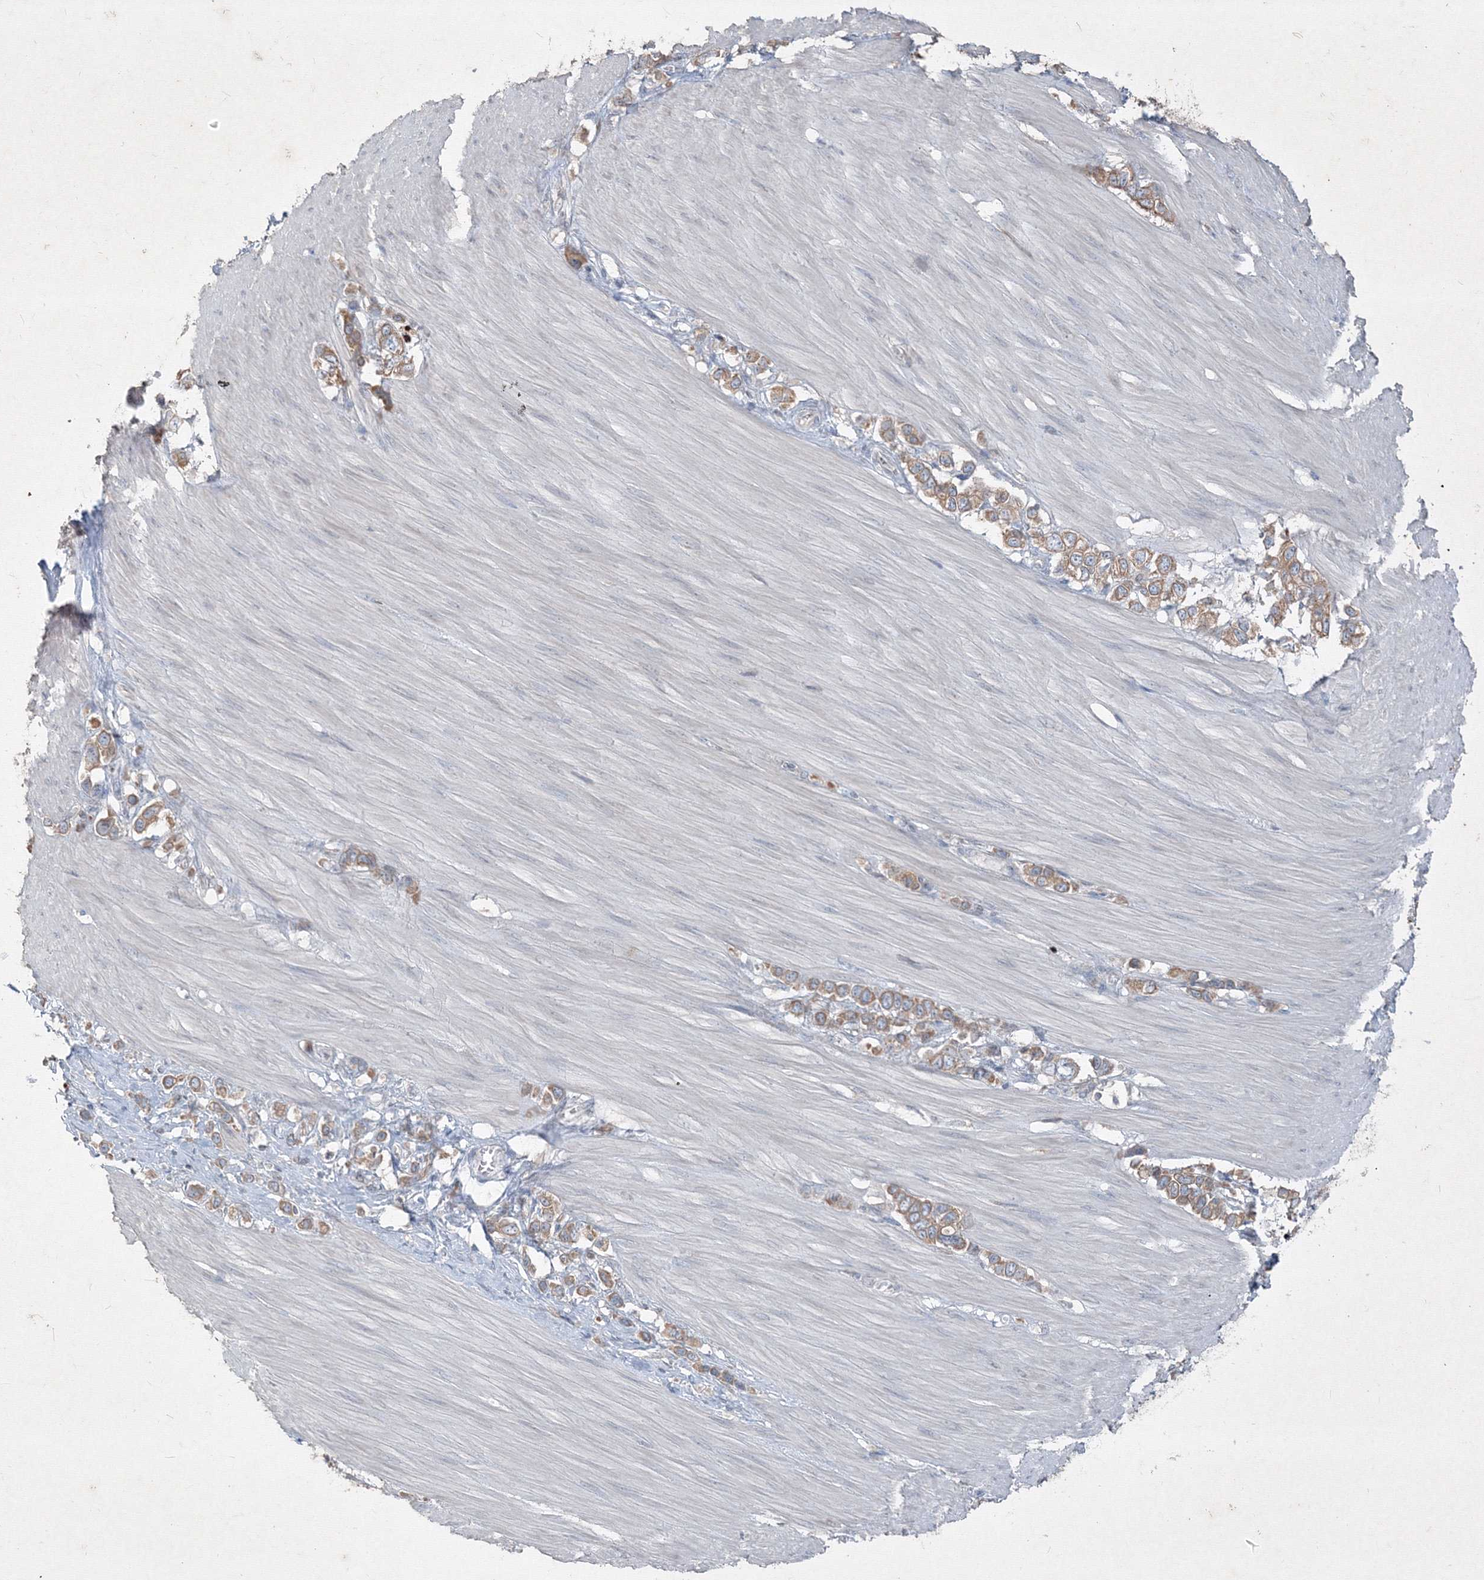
{"staining": {"intensity": "moderate", "quantity": ">75%", "location": "cytoplasmic/membranous"}, "tissue": "stomach cancer", "cell_type": "Tumor cells", "image_type": "cancer", "snomed": [{"axis": "morphology", "description": "Adenocarcinoma, NOS"}, {"axis": "topography", "description": "Stomach"}], "caption": "High-power microscopy captured an immunohistochemistry image of stomach cancer, revealing moderate cytoplasmic/membranous positivity in approximately >75% of tumor cells.", "gene": "IFNAR1", "patient": {"sex": "female", "age": 65}}